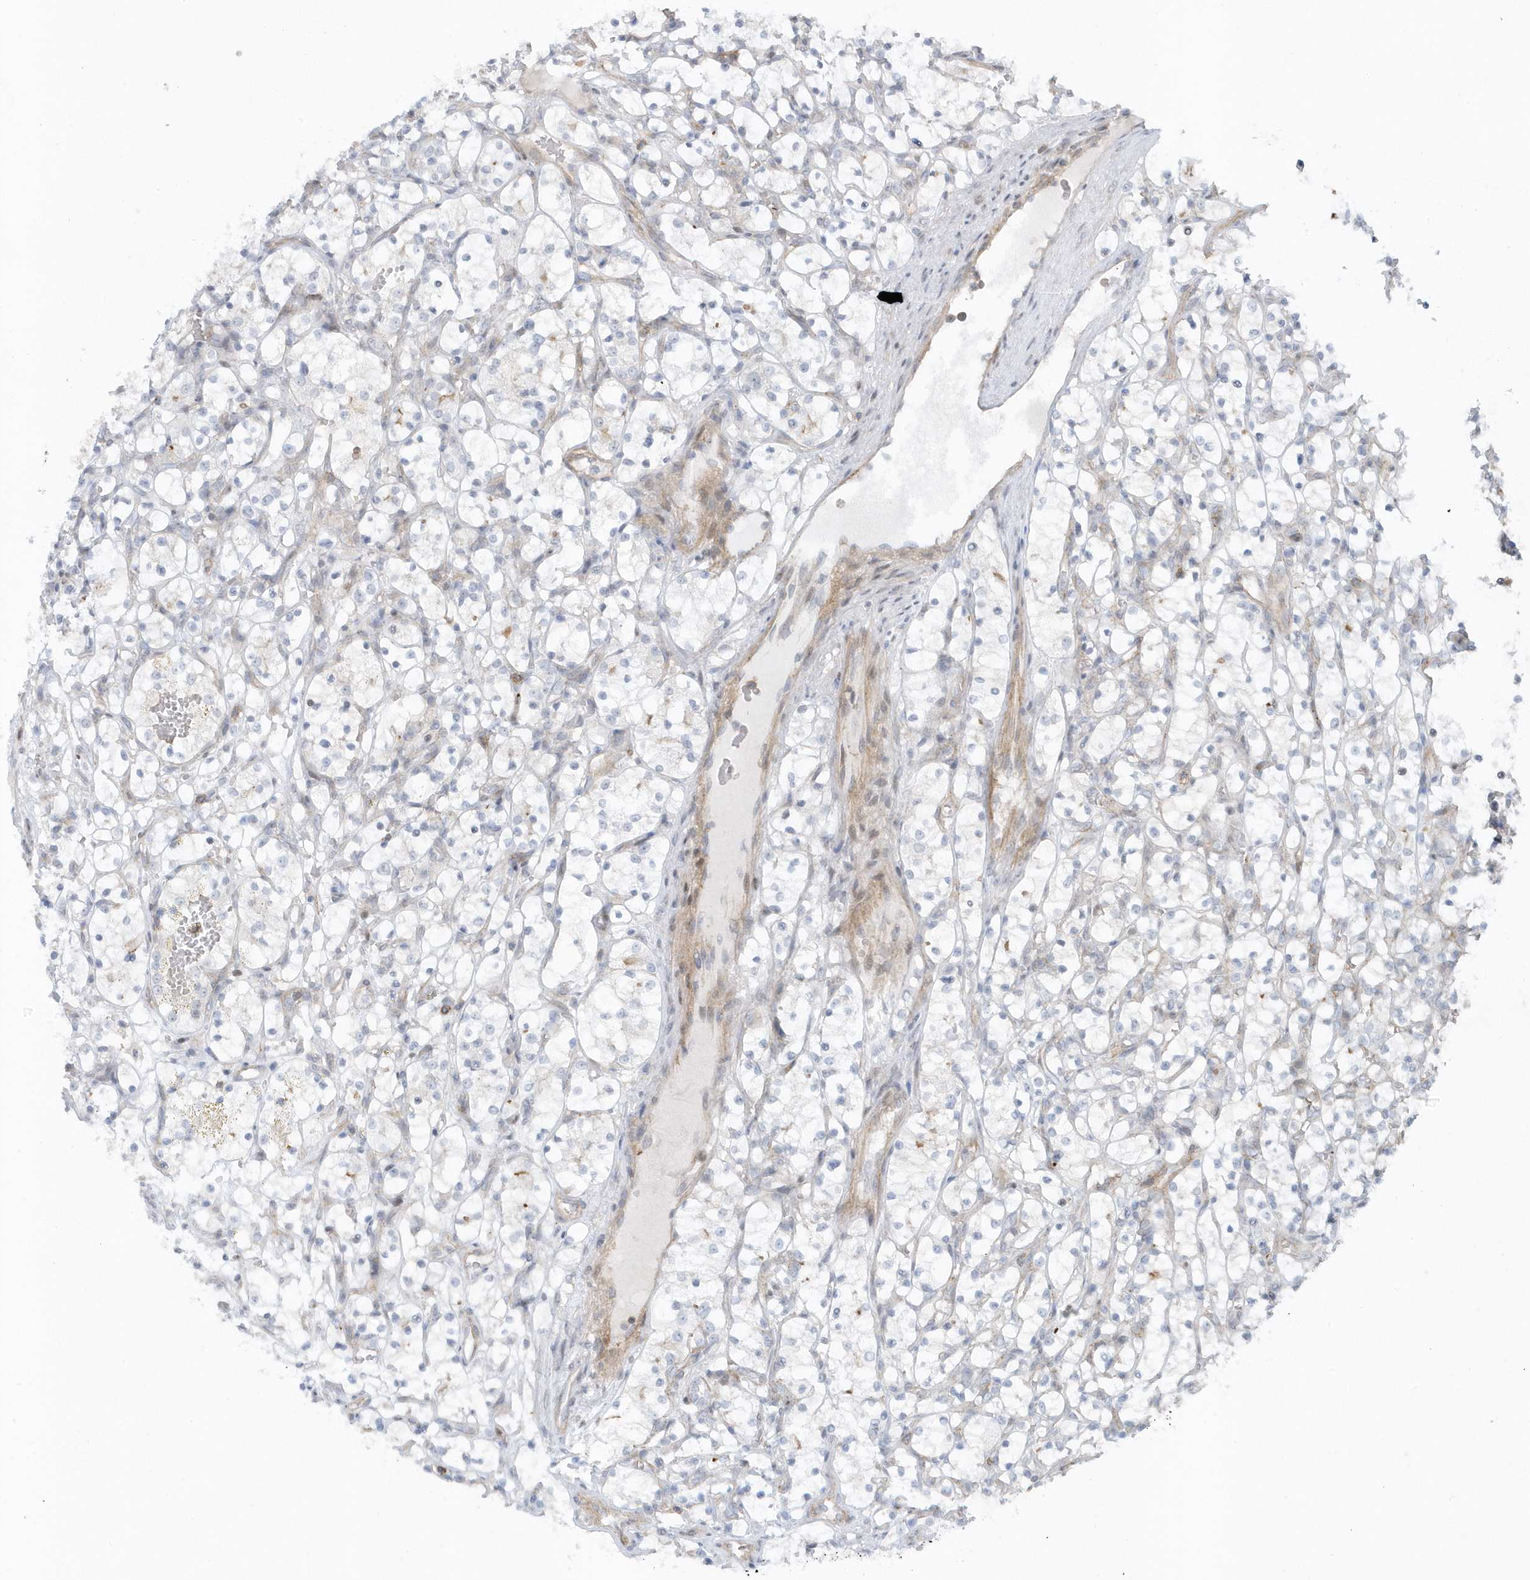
{"staining": {"intensity": "negative", "quantity": "none", "location": "none"}, "tissue": "renal cancer", "cell_type": "Tumor cells", "image_type": "cancer", "snomed": [{"axis": "morphology", "description": "Adenocarcinoma, NOS"}, {"axis": "topography", "description": "Kidney"}], "caption": "Renal cancer (adenocarcinoma) stained for a protein using IHC shows no staining tumor cells.", "gene": "CACNB2", "patient": {"sex": "female", "age": 69}}